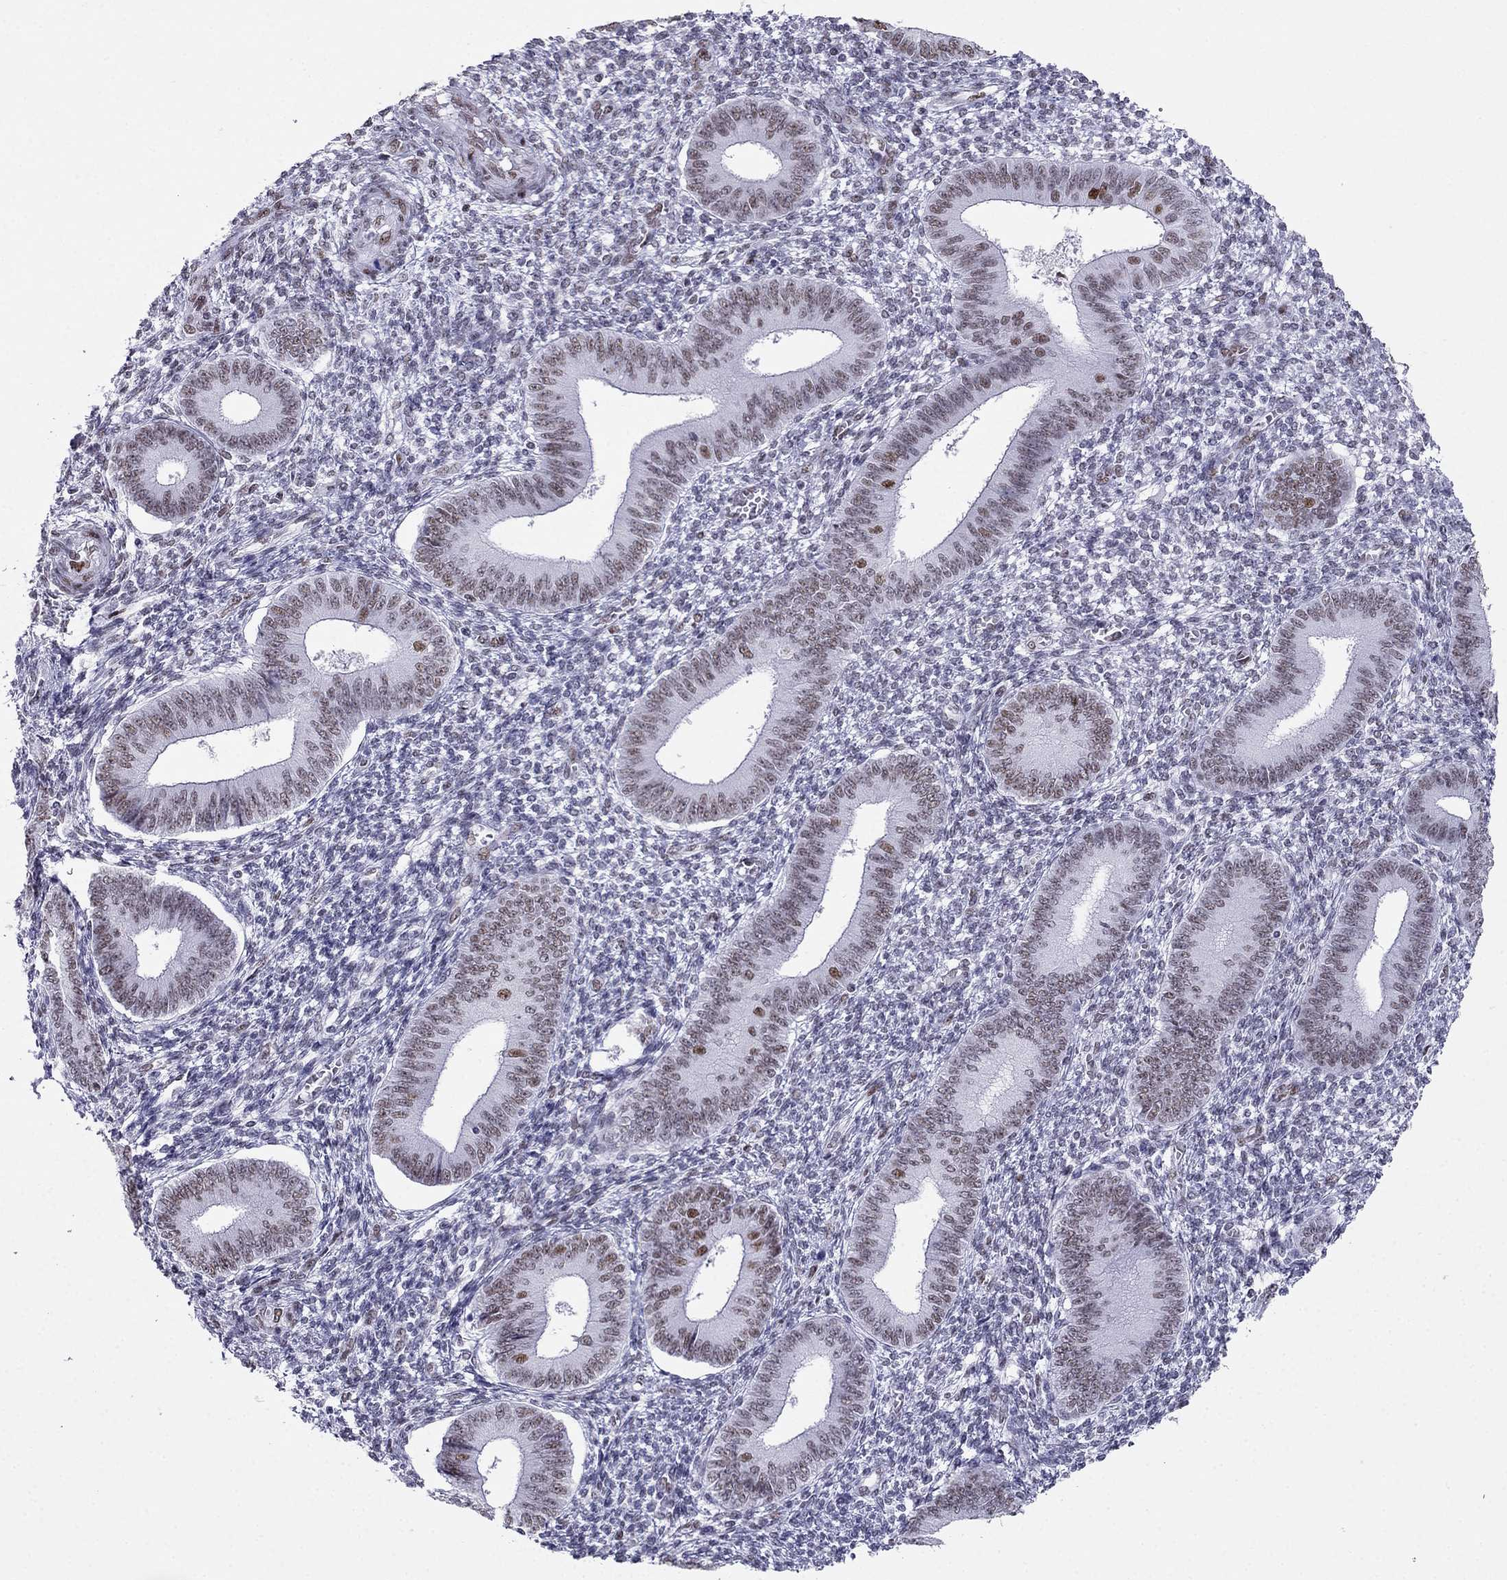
{"staining": {"intensity": "negative", "quantity": "none", "location": "none"}, "tissue": "endometrium", "cell_type": "Cells in endometrial stroma", "image_type": "normal", "snomed": [{"axis": "morphology", "description": "Normal tissue, NOS"}, {"axis": "topography", "description": "Endometrium"}], "caption": "High magnification brightfield microscopy of benign endometrium stained with DAB (brown) and counterstained with hematoxylin (blue): cells in endometrial stroma show no significant staining.", "gene": "PPM1G", "patient": {"sex": "female", "age": 42}}